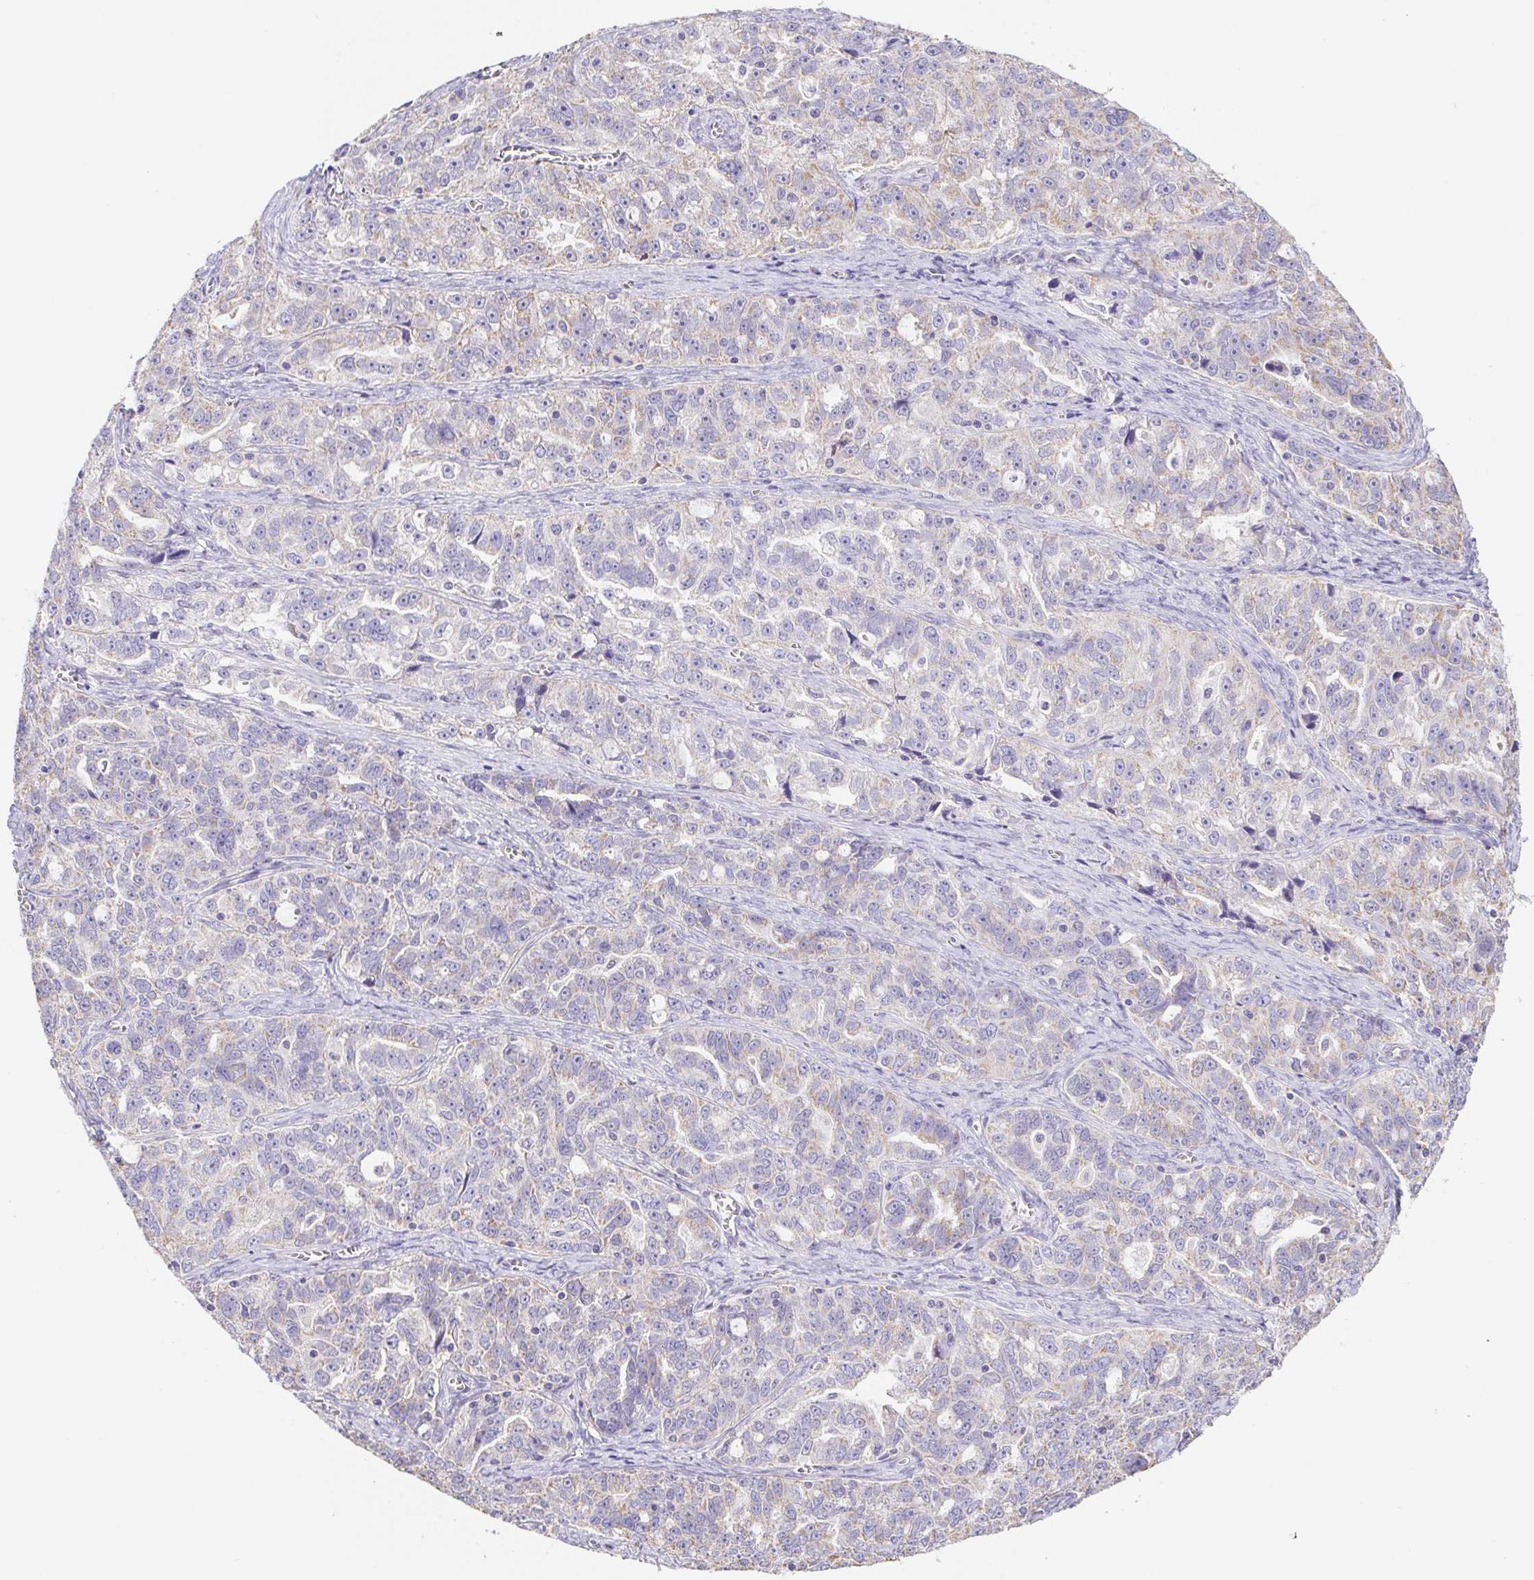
{"staining": {"intensity": "weak", "quantity": "25%-75%", "location": "cytoplasmic/membranous"}, "tissue": "ovarian cancer", "cell_type": "Tumor cells", "image_type": "cancer", "snomed": [{"axis": "morphology", "description": "Cystadenocarcinoma, serous, NOS"}, {"axis": "topography", "description": "Ovary"}], "caption": "Immunohistochemical staining of human ovarian serous cystadenocarcinoma exhibits weak cytoplasmic/membranous protein expression in approximately 25%-75% of tumor cells. Using DAB (brown) and hematoxylin (blue) stains, captured at high magnification using brightfield microscopy.", "gene": "FKBP6", "patient": {"sex": "female", "age": 51}}